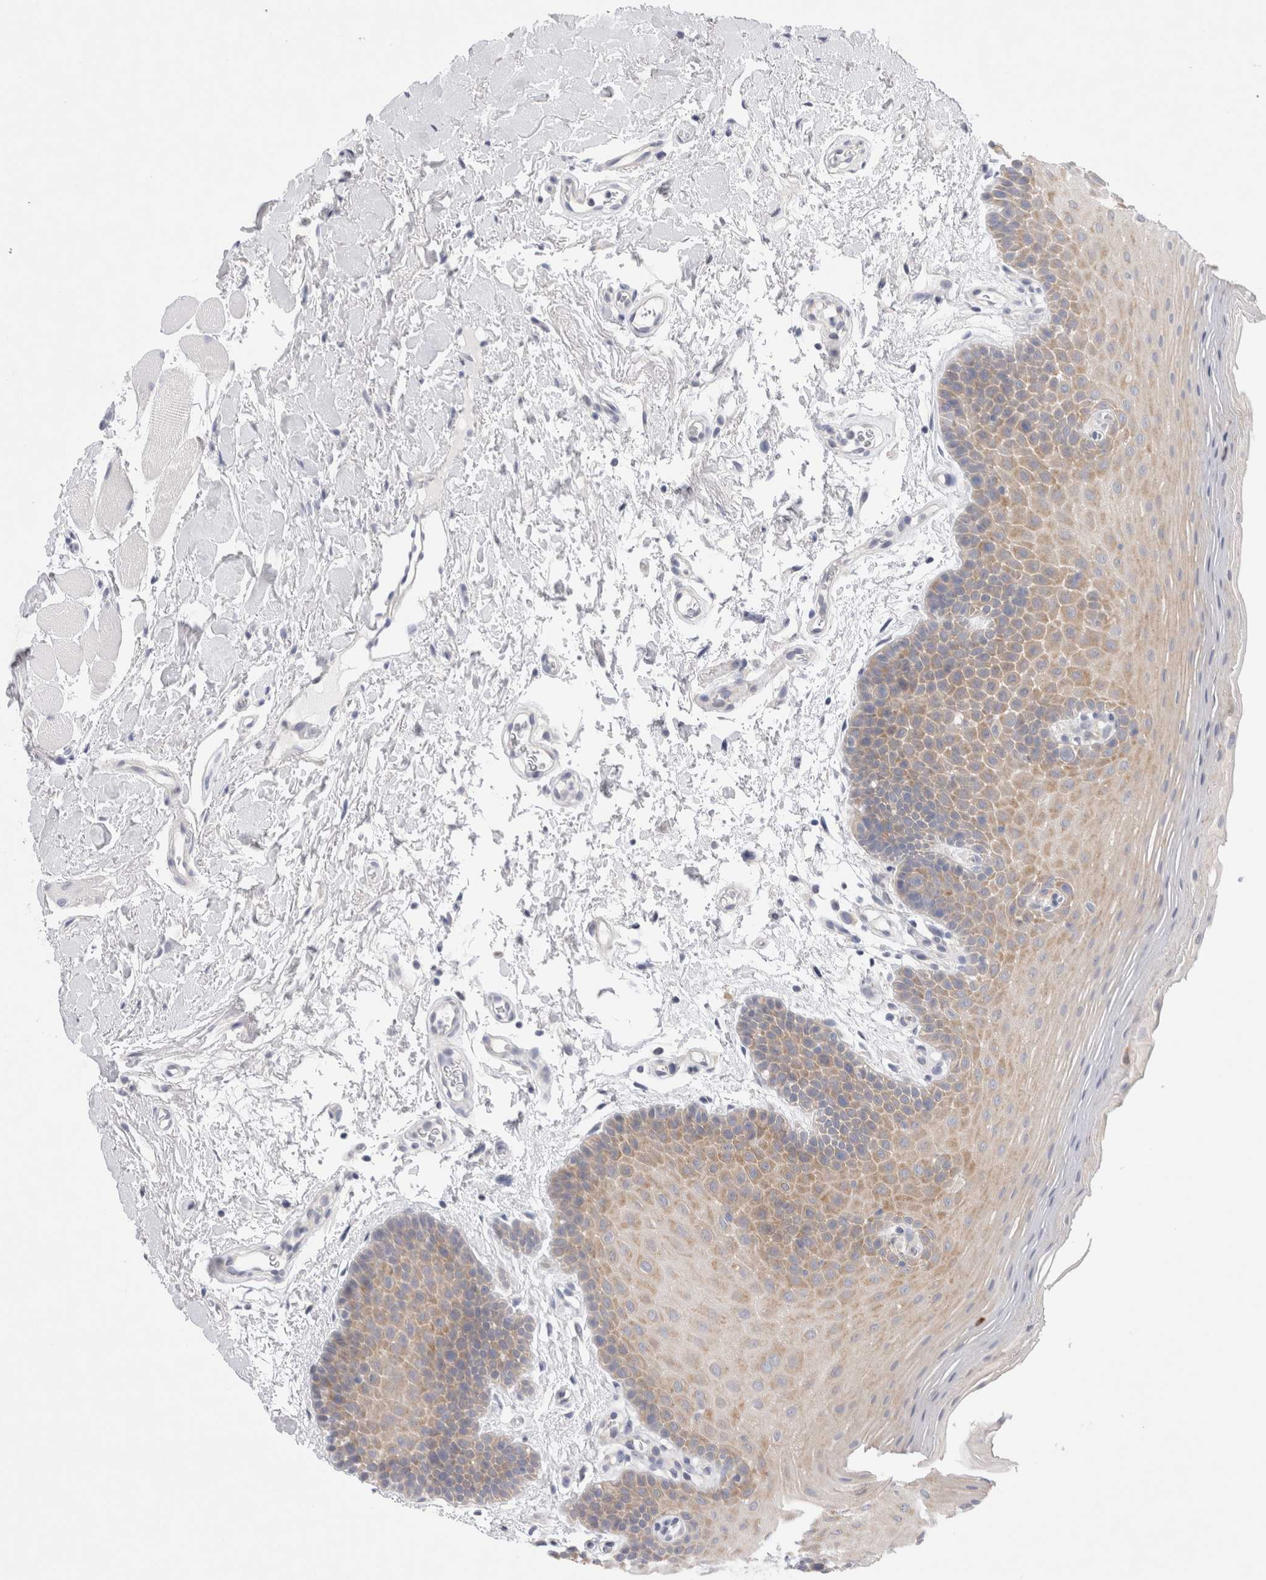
{"staining": {"intensity": "weak", "quantity": "25%-75%", "location": "cytoplasmic/membranous"}, "tissue": "oral mucosa", "cell_type": "Squamous epithelial cells", "image_type": "normal", "snomed": [{"axis": "morphology", "description": "Normal tissue, NOS"}, {"axis": "topography", "description": "Oral tissue"}], "caption": "Human oral mucosa stained for a protein (brown) shows weak cytoplasmic/membranous positive positivity in approximately 25%-75% of squamous epithelial cells.", "gene": "RBM12B", "patient": {"sex": "male", "age": 62}}